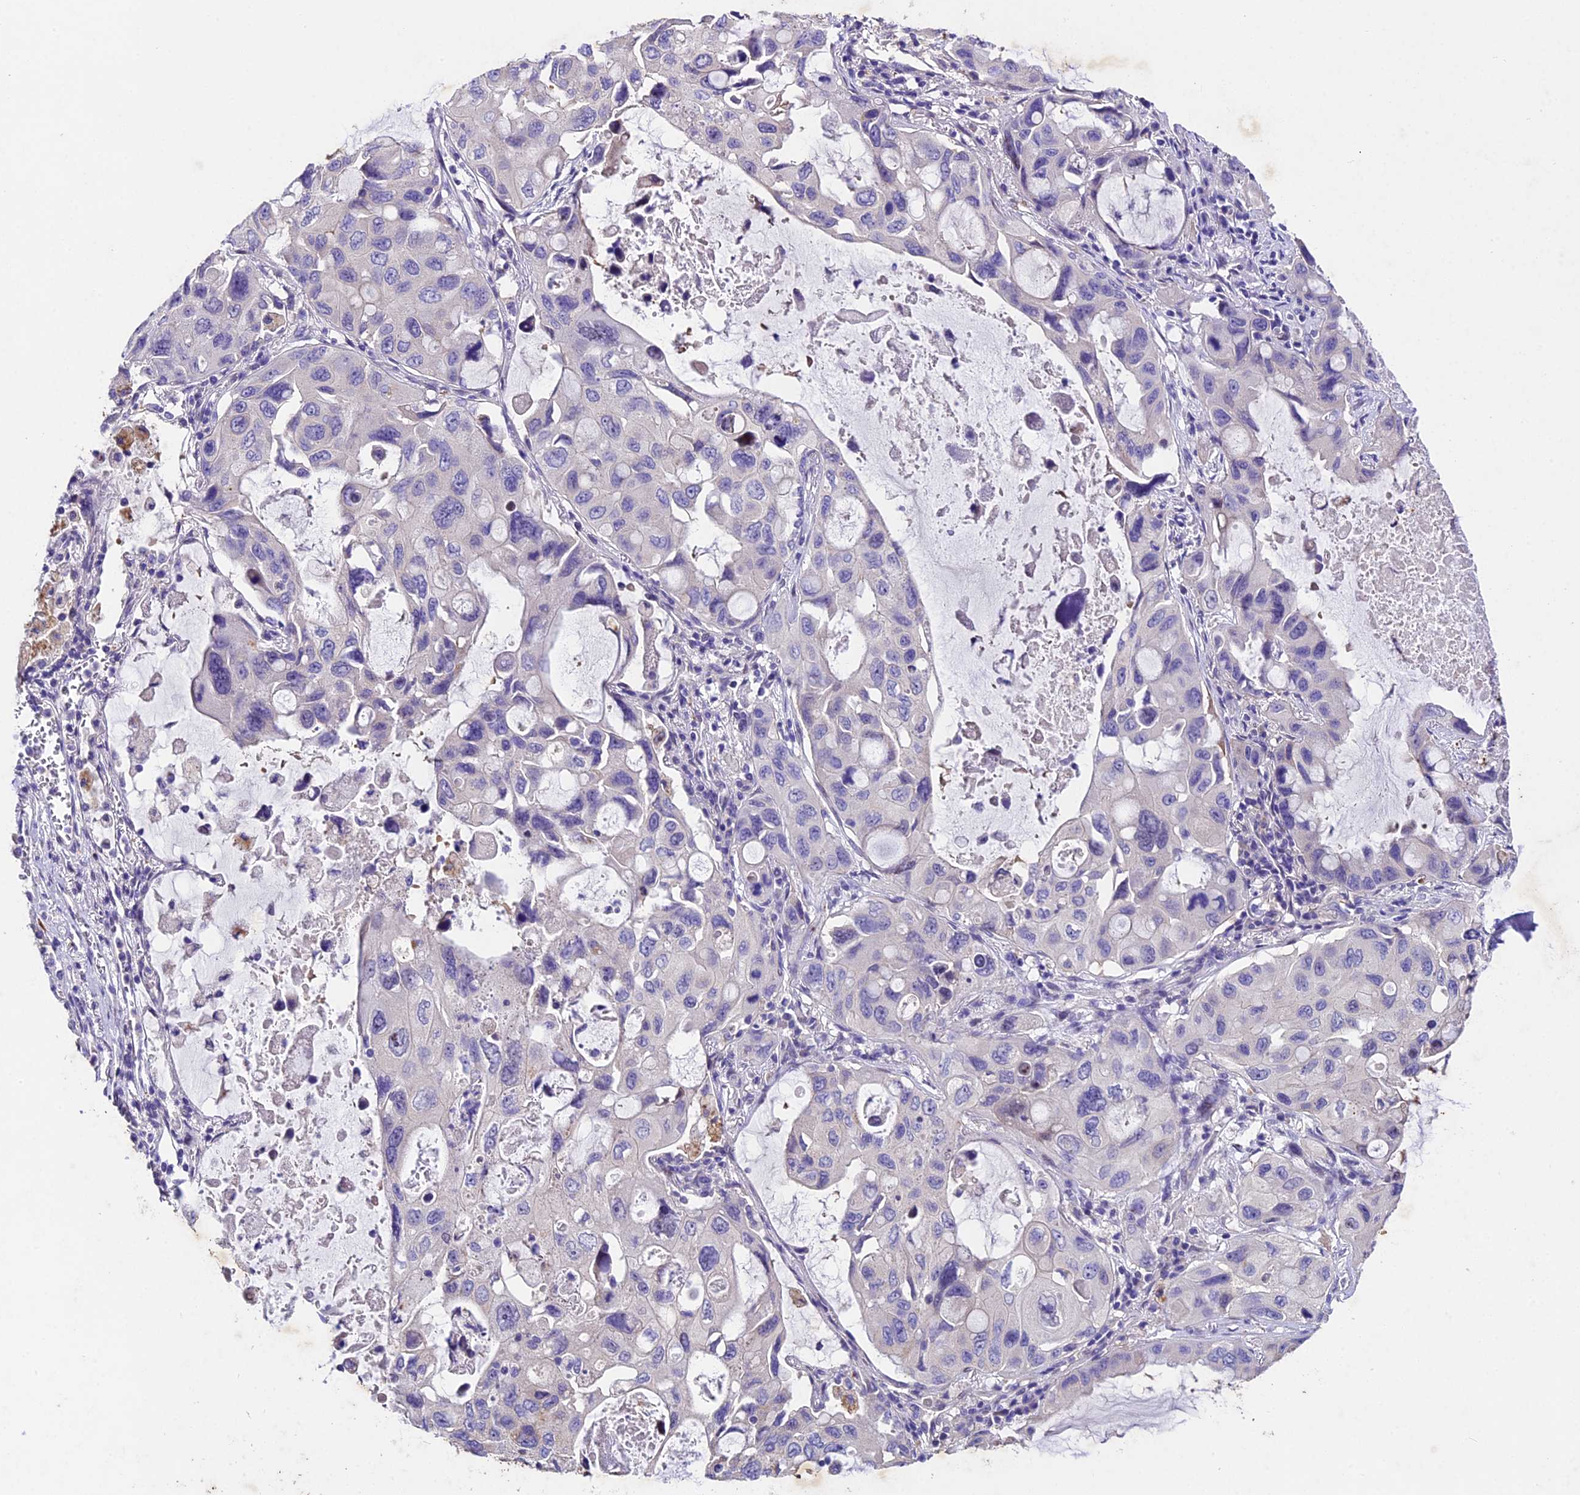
{"staining": {"intensity": "negative", "quantity": "none", "location": "none"}, "tissue": "lung cancer", "cell_type": "Tumor cells", "image_type": "cancer", "snomed": [{"axis": "morphology", "description": "Squamous cell carcinoma, NOS"}, {"axis": "topography", "description": "Lung"}], "caption": "Immunohistochemistry histopathology image of human lung cancer (squamous cell carcinoma) stained for a protein (brown), which displays no positivity in tumor cells.", "gene": "IFT140", "patient": {"sex": "female", "age": 73}}